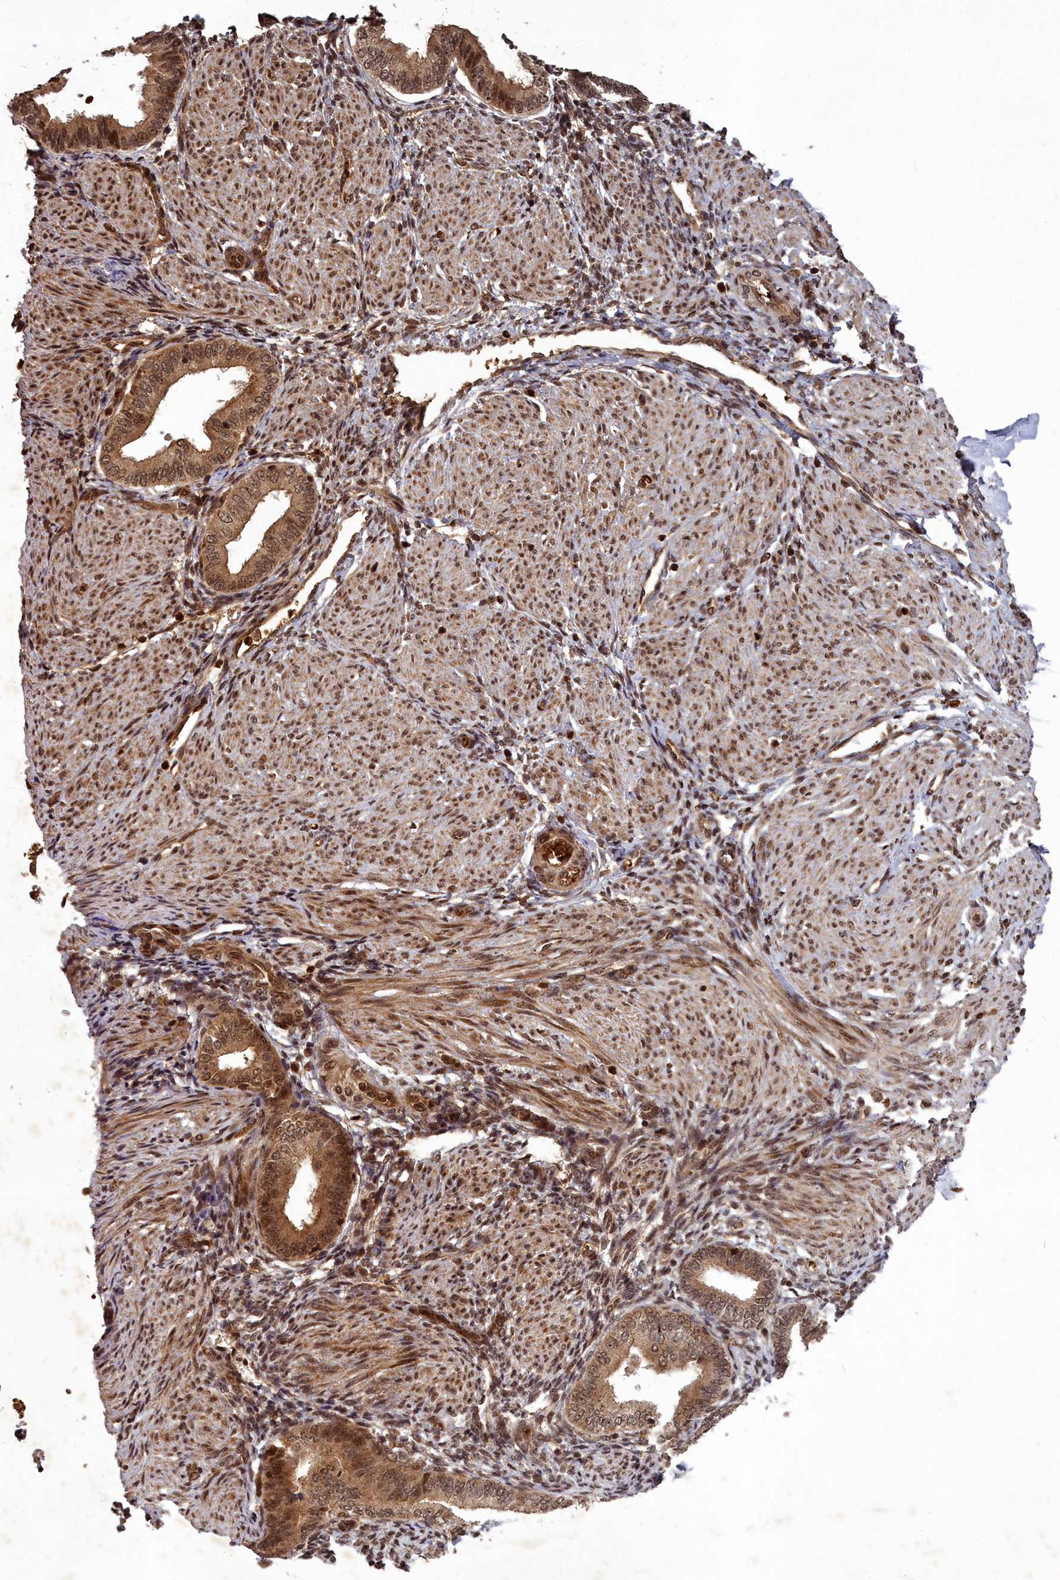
{"staining": {"intensity": "moderate", "quantity": ">75%", "location": "cytoplasmic/membranous,nuclear"}, "tissue": "endometrium", "cell_type": "Cells in endometrial stroma", "image_type": "normal", "snomed": [{"axis": "morphology", "description": "Normal tissue, NOS"}, {"axis": "topography", "description": "Endometrium"}], "caption": "High-magnification brightfield microscopy of benign endometrium stained with DAB (3,3'-diaminobenzidine) (brown) and counterstained with hematoxylin (blue). cells in endometrial stroma exhibit moderate cytoplasmic/membranous,nuclear expression is identified in approximately>75% of cells. (Stains: DAB (3,3'-diaminobenzidine) in brown, nuclei in blue, Microscopy: brightfield microscopy at high magnification).", "gene": "SRMS", "patient": {"sex": "female", "age": 53}}